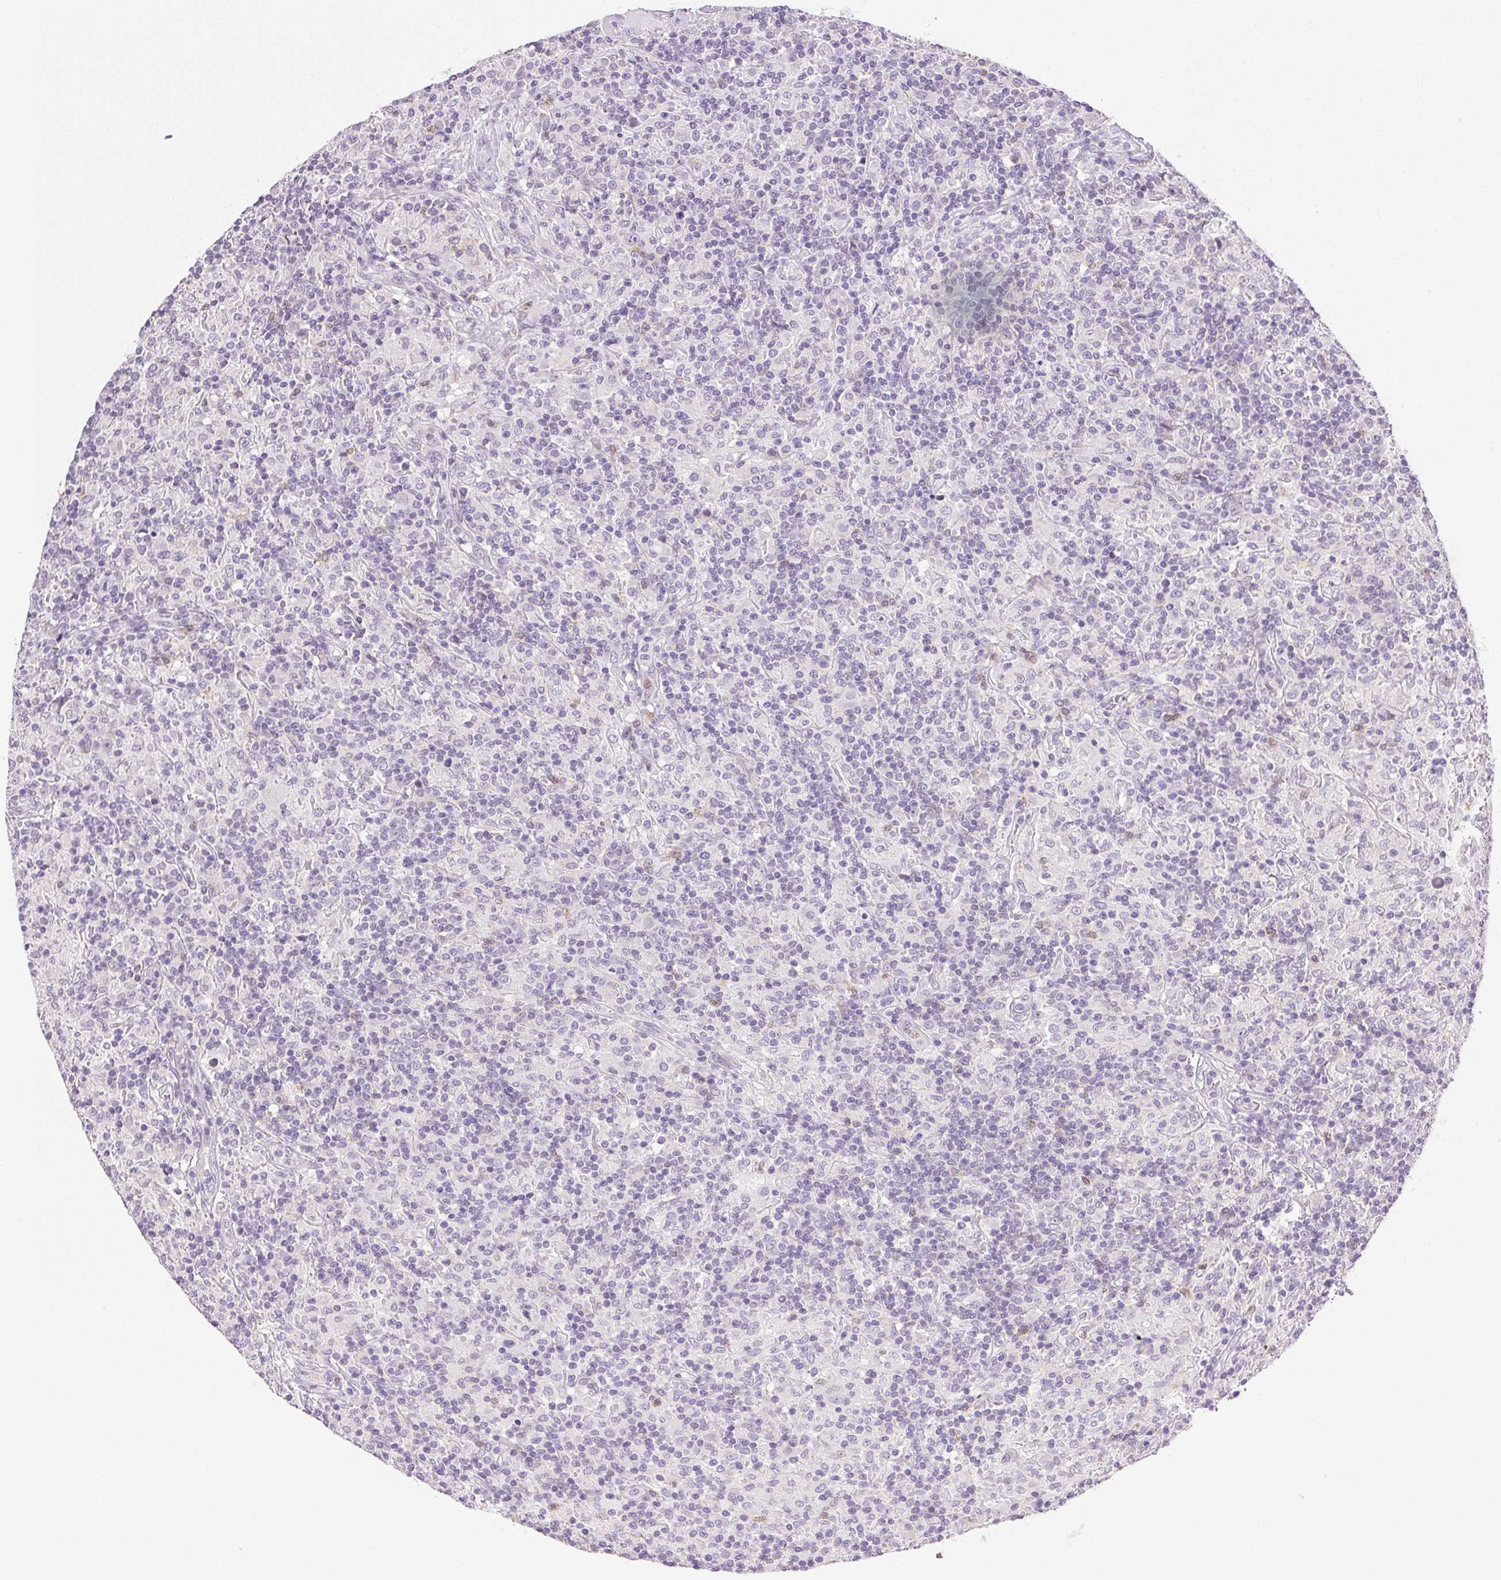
{"staining": {"intensity": "negative", "quantity": "none", "location": "none"}, "tissue": "lymphoma", "cell_type": "Tumor cells", "image_type": "cancer", "snomed": [{"axis": "morphology", "description": "Hodgkin's disease, NOS"}, {"axis": "topography", "description": "Lymph node"}], "caption": "There is no significant staining in tumor cells of lymphoma. (IHC, brightfield microscopy, high magnification).", "gene": "AKAP5", "patient": {"sex": "male", "age": 70}}